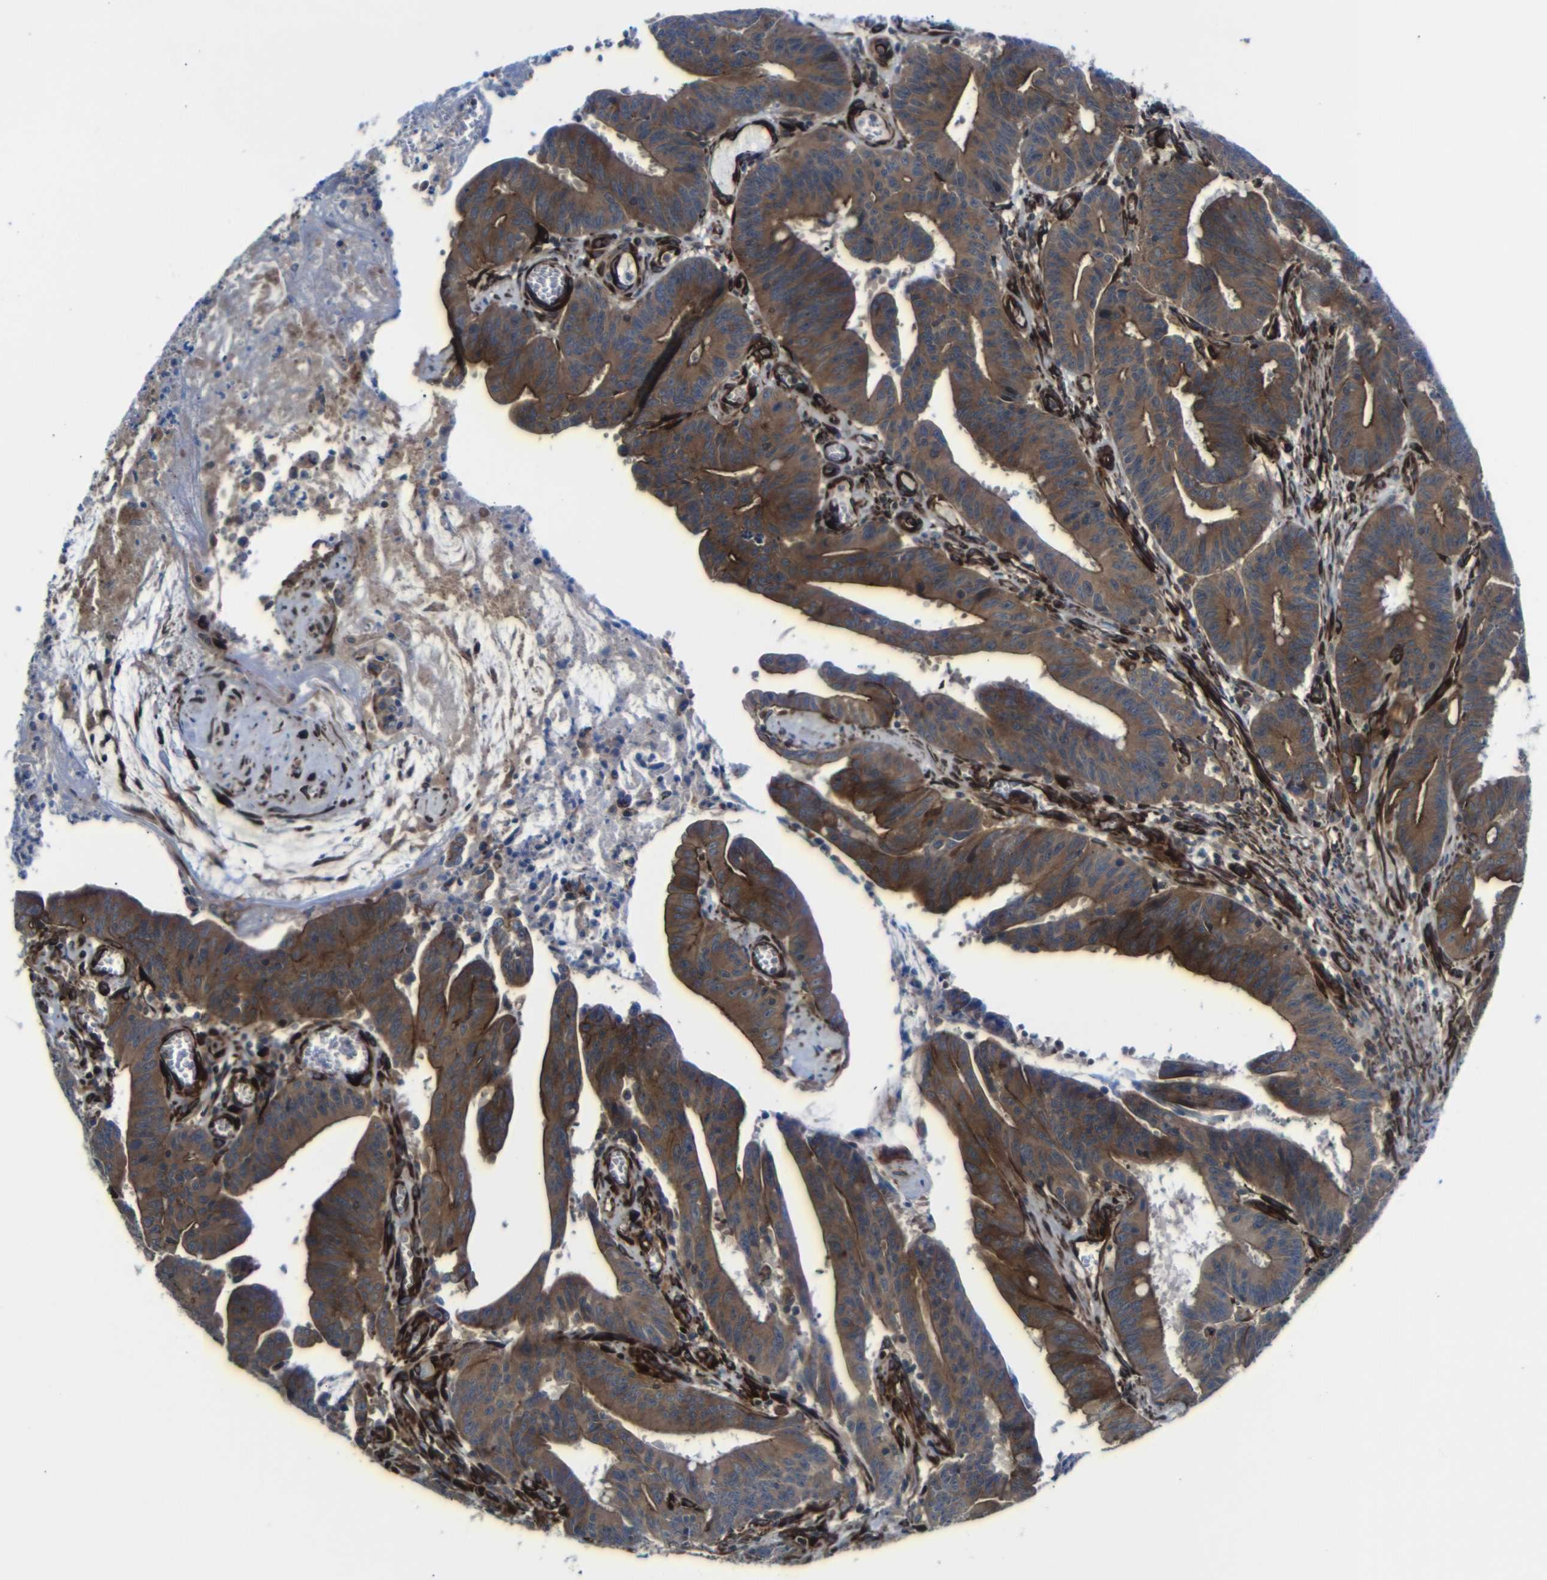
{"staining": {"intensity": "strong", "quantity": ">75%", "location": "cytoplasmic/membranous"}, "tissue": "colorectal cancer", "cell_type": "Tumor cells", "image_type": "cancer", "snomed": [{"axis": "morphology", "description": "Adenocarcinoma, NOS"}, {"axis": "topography", "description": "Colon"}], "caption": "Protein staining exhibits strong cytoplasmic/membranous expression in approximately >75% of tumor cells in colorectal cancer (adenocarcinoma).", "gene": "PARP14", "patient": {"sex": "male", "age": 45}}